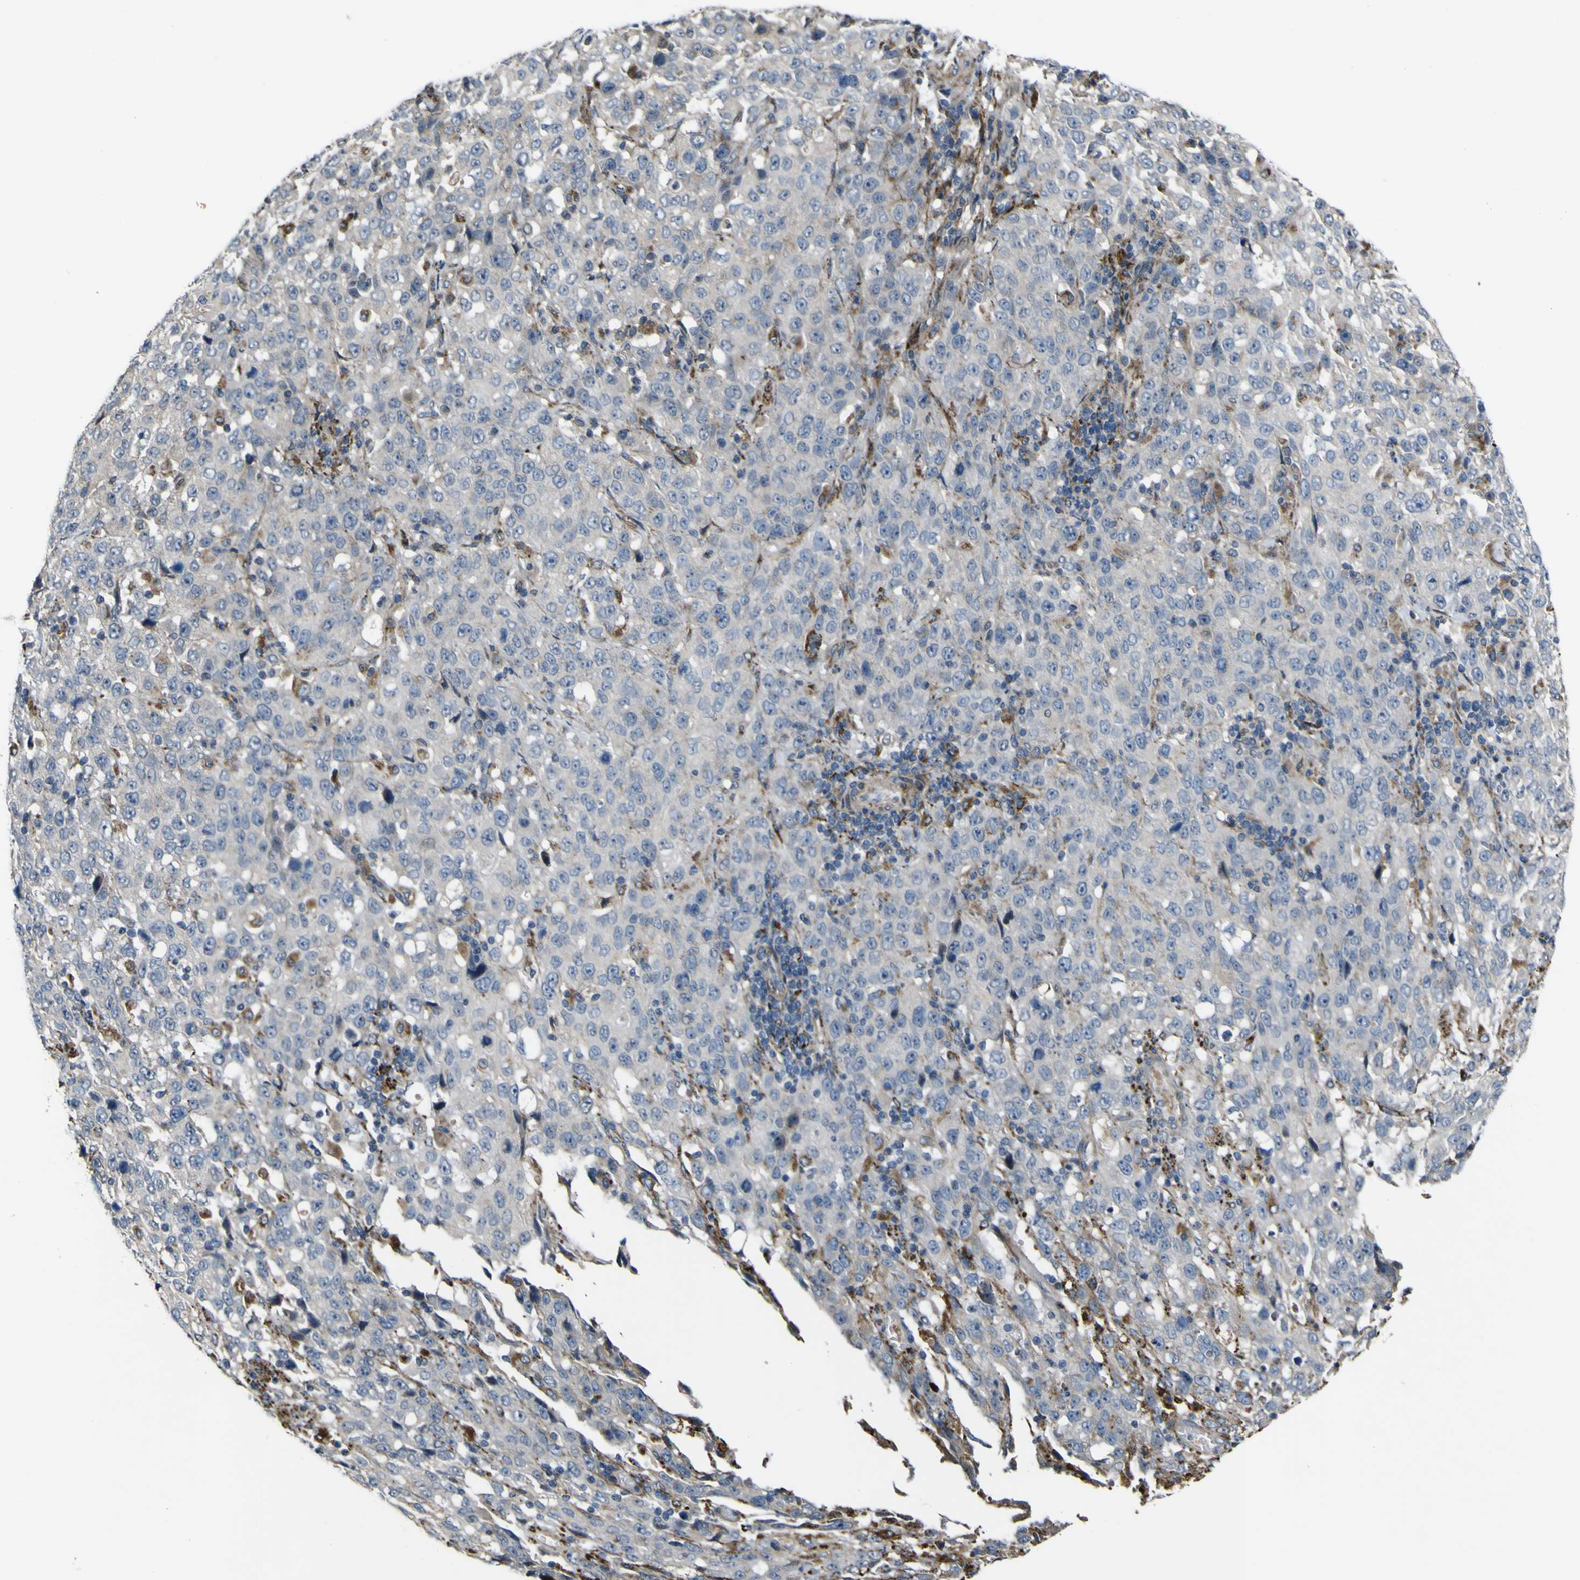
{"staining": {"intensity": "negative", "quantity": "none", "location": "none"}, "tissue": "stomach cancer", "cell_type": "Tumor cells", "image_type": "cancer", "snomed": [{"axis": "morphology", "description": "Normal tissue, NOS"}, {"axis": "morphology", "description": "Adenocarcinoma, NOS"}, {"axis": "topography", "description": "Stomach"}], "caption": "Tumor cells are negative for protein expression in human stomach cancer (adenocarcinoma).", "gene": "GPLD1", "patient": {"sex": "male", "age": 48}}